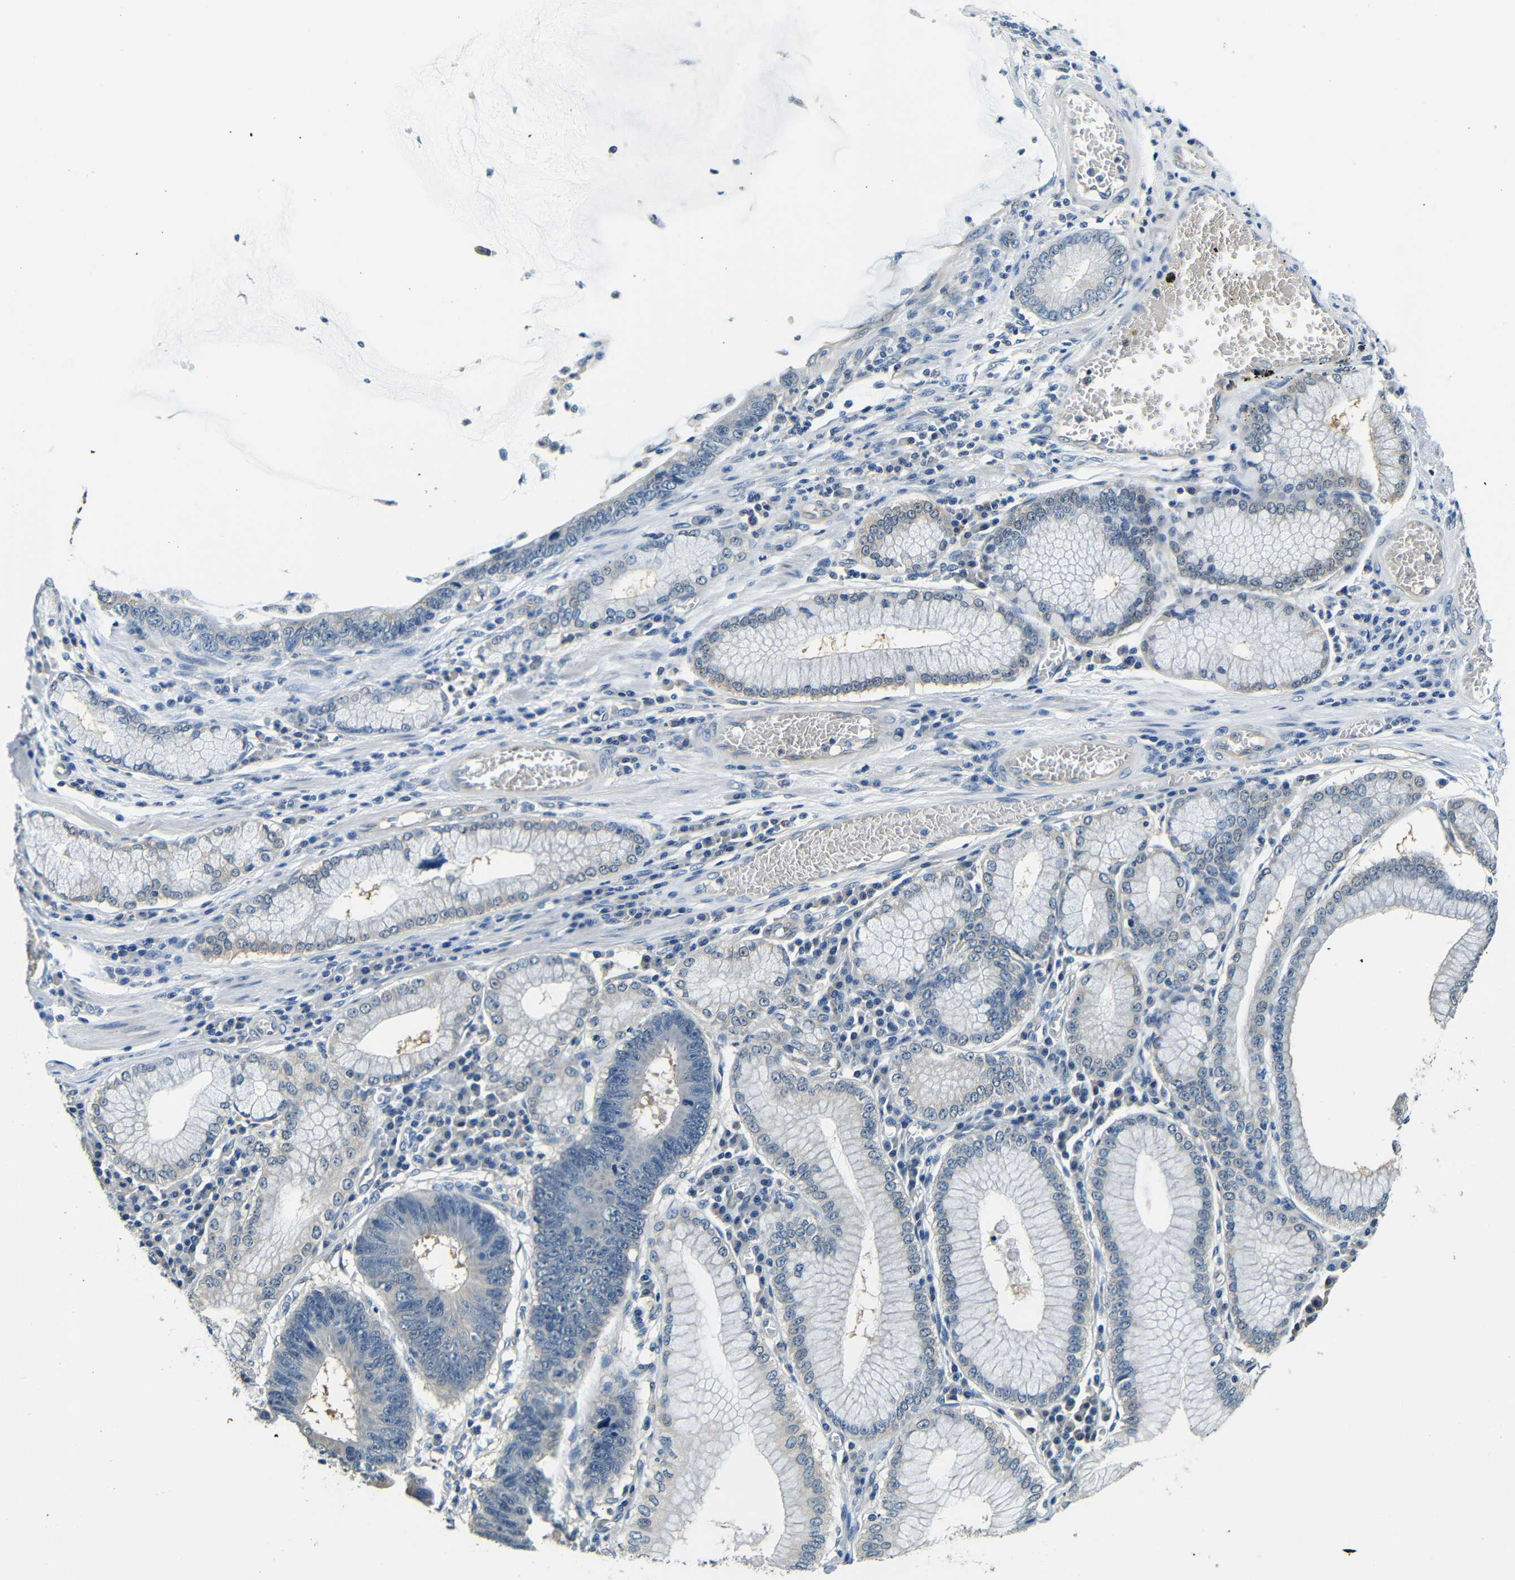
{"staining": {"intensity": "weak", "quantity": "<25%", "location": "cytoplasmic/membranous"}, "tissue": "stomach cancer", "cell_type": "Tumor cells", "image_type": "cancer", "snomed": [{"axis": "morphology", "description": "Adenocarcinoma, NOS"}, {"axis": "topography", "description": "Stomach"}], "caption": "The image reveals no staining of tumor cells in stomach adenocarcinoma.", "gene": "ADAP1", "patient": {"sex": "male", "age": 59}}